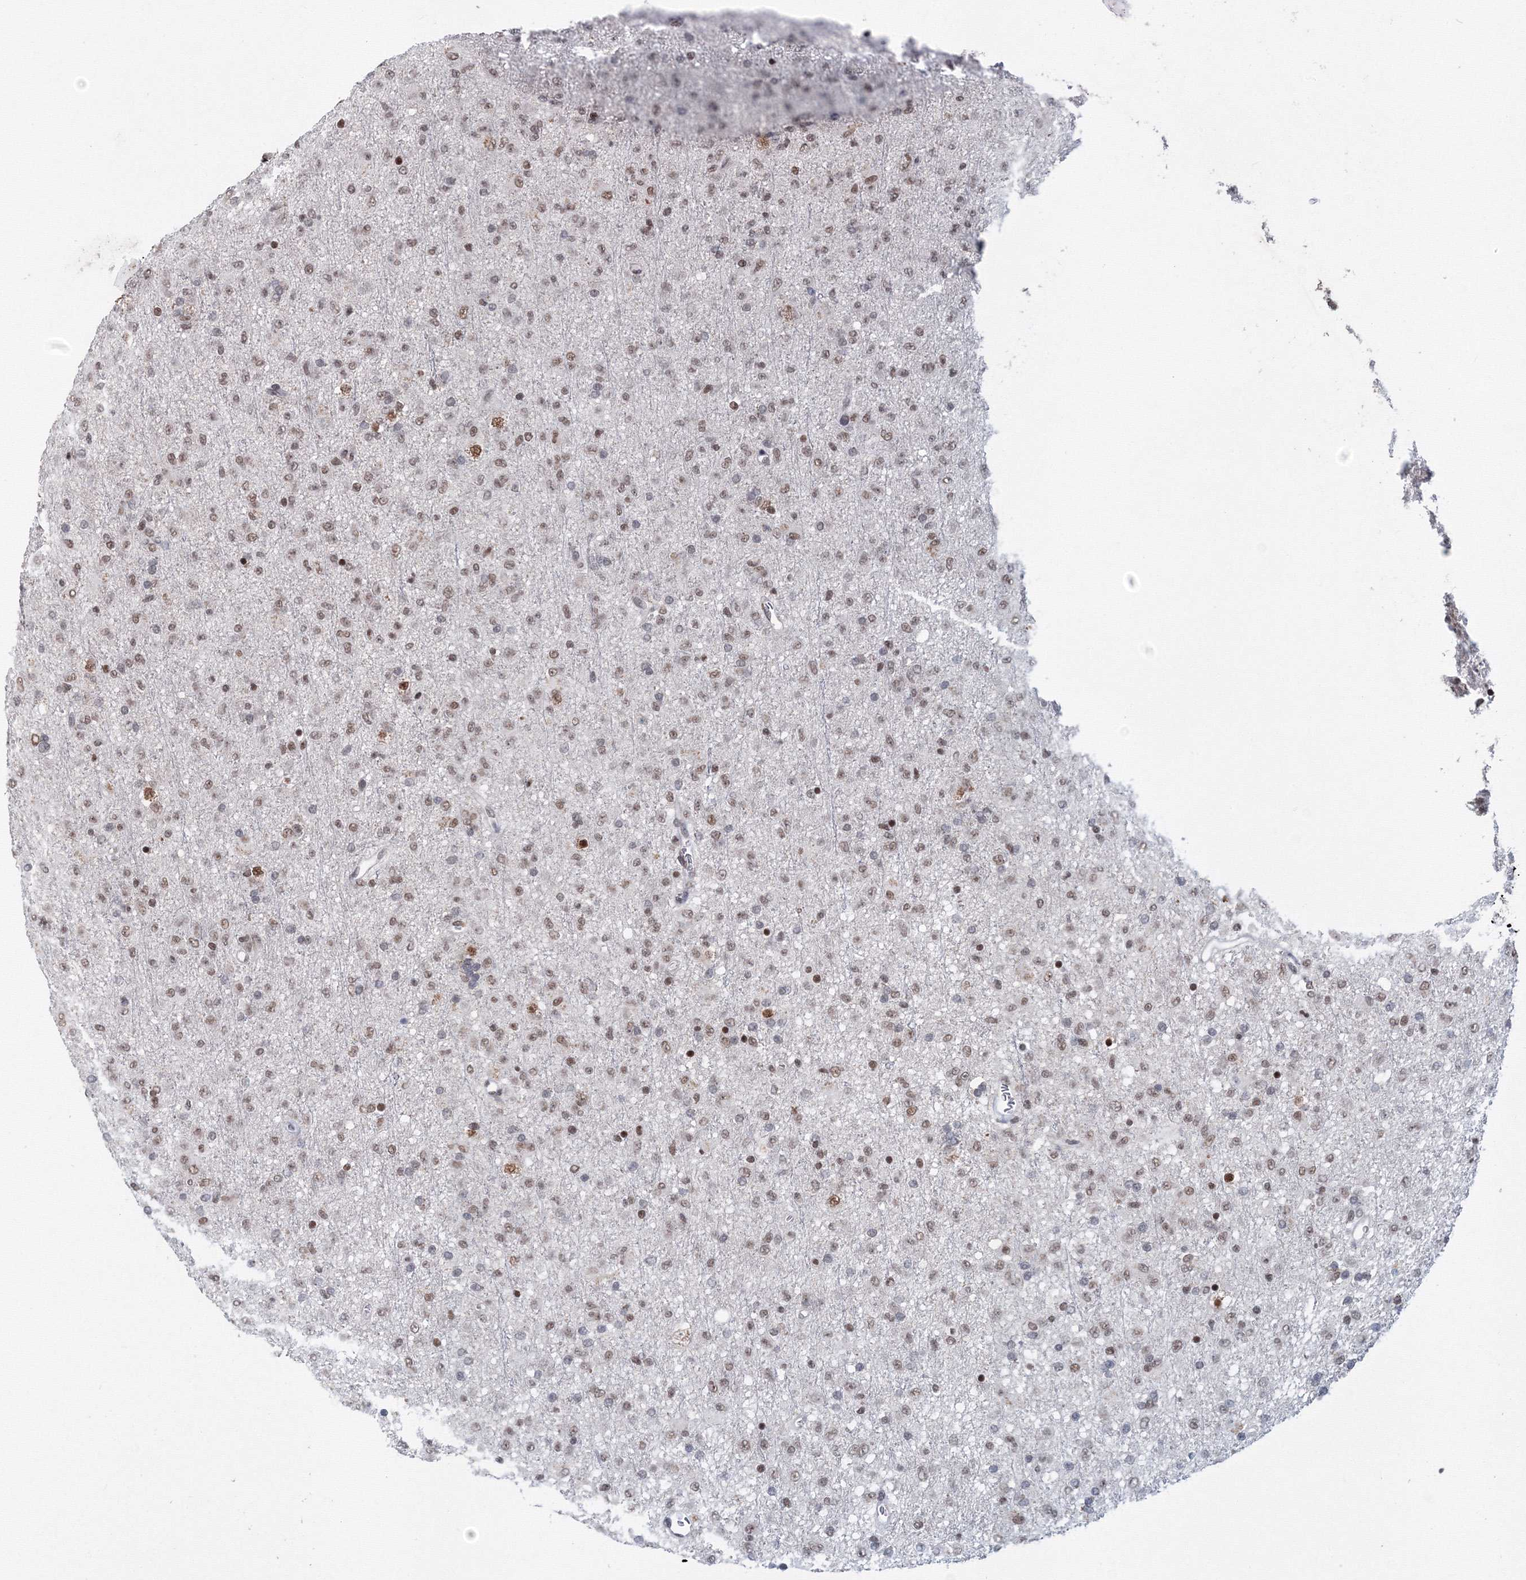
{"staining": {"intensity": "moderate", "quantity": "25%-75%", "location": "nuclear"}, "tissue": "glioma", "cell_type": "Tumor cells", "image_type": "cancer", "snomed": [{"axis": "morphology", "description": "Glioma, malignant, Low grade"}, {"axis": "topography", "description": "Brain"}], "caption": "IHC (DAB) staining of glioma reveals moderate nuclear protein expression in approximately 25%-75% of tumor cells.", "gene": "SF3B6", "patient": {"sex": "male", "age": 65}}